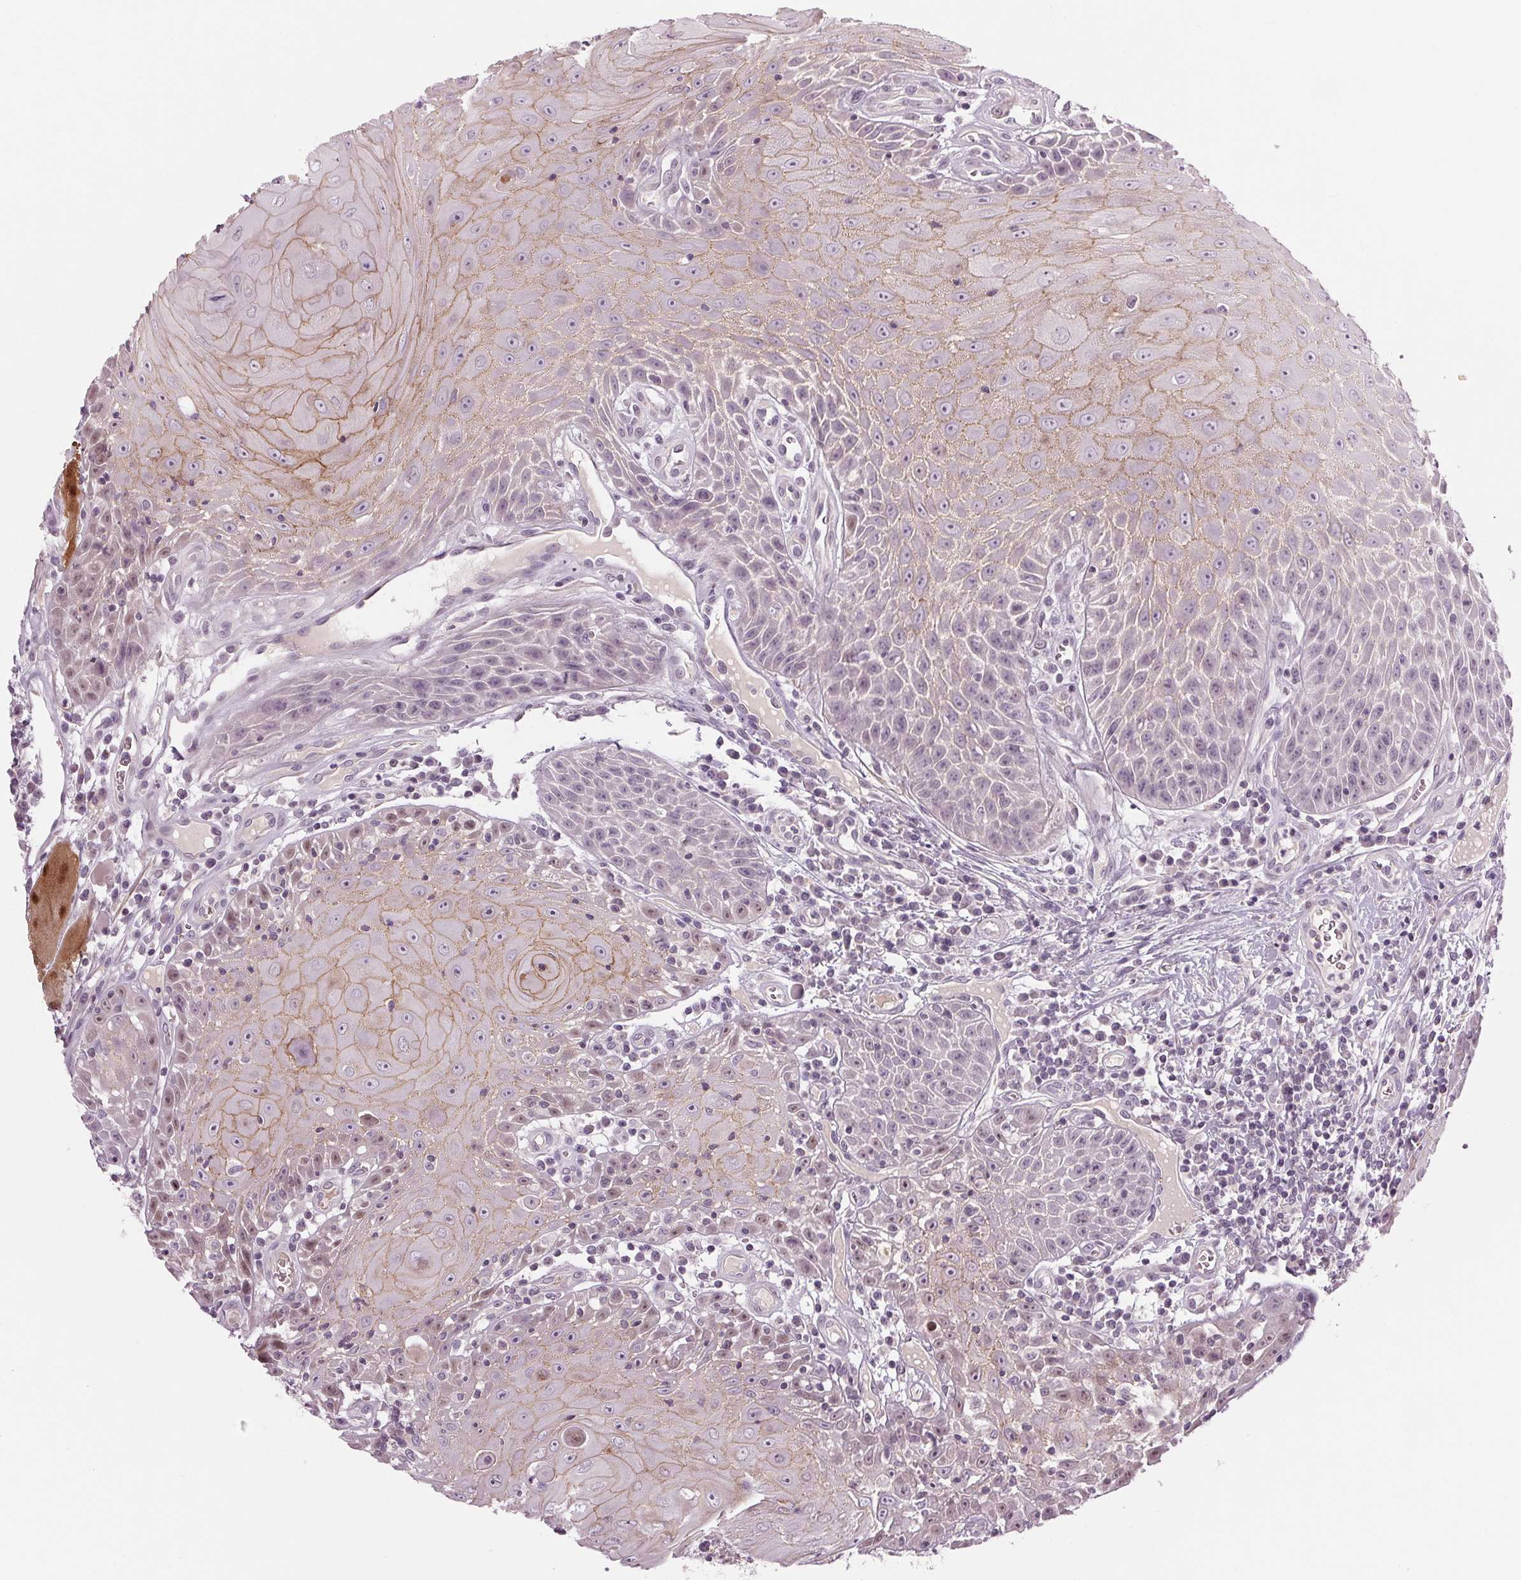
{"staining": {"intensity": "moderate", "quantity": "<25%", "location": "cytoplasmic/membranous"}, "tissue": "head and neck cancer", "cell_type": "Tumor cells", "image_type": "cancer", "snomed": [{"axis": "morphology", "description": "Squamous cell carcinoma, NOS"}, {"axis": "topography", "description": "Head-Neck"}], "caption": "Protein expression by IHC shows moderate cytoplasmic/membranous positivity in approximately <25% of tumor cells in head and neck cancer (squamous cell carcinoma). (Stains: DAB (3,3'-diaminobenzidine) in brown, nuclei in blue, Microscopy: brightfield microscopy at high magnification).", "gene": "ZNF605", "patient": {"sex": "male", "age": 52}}